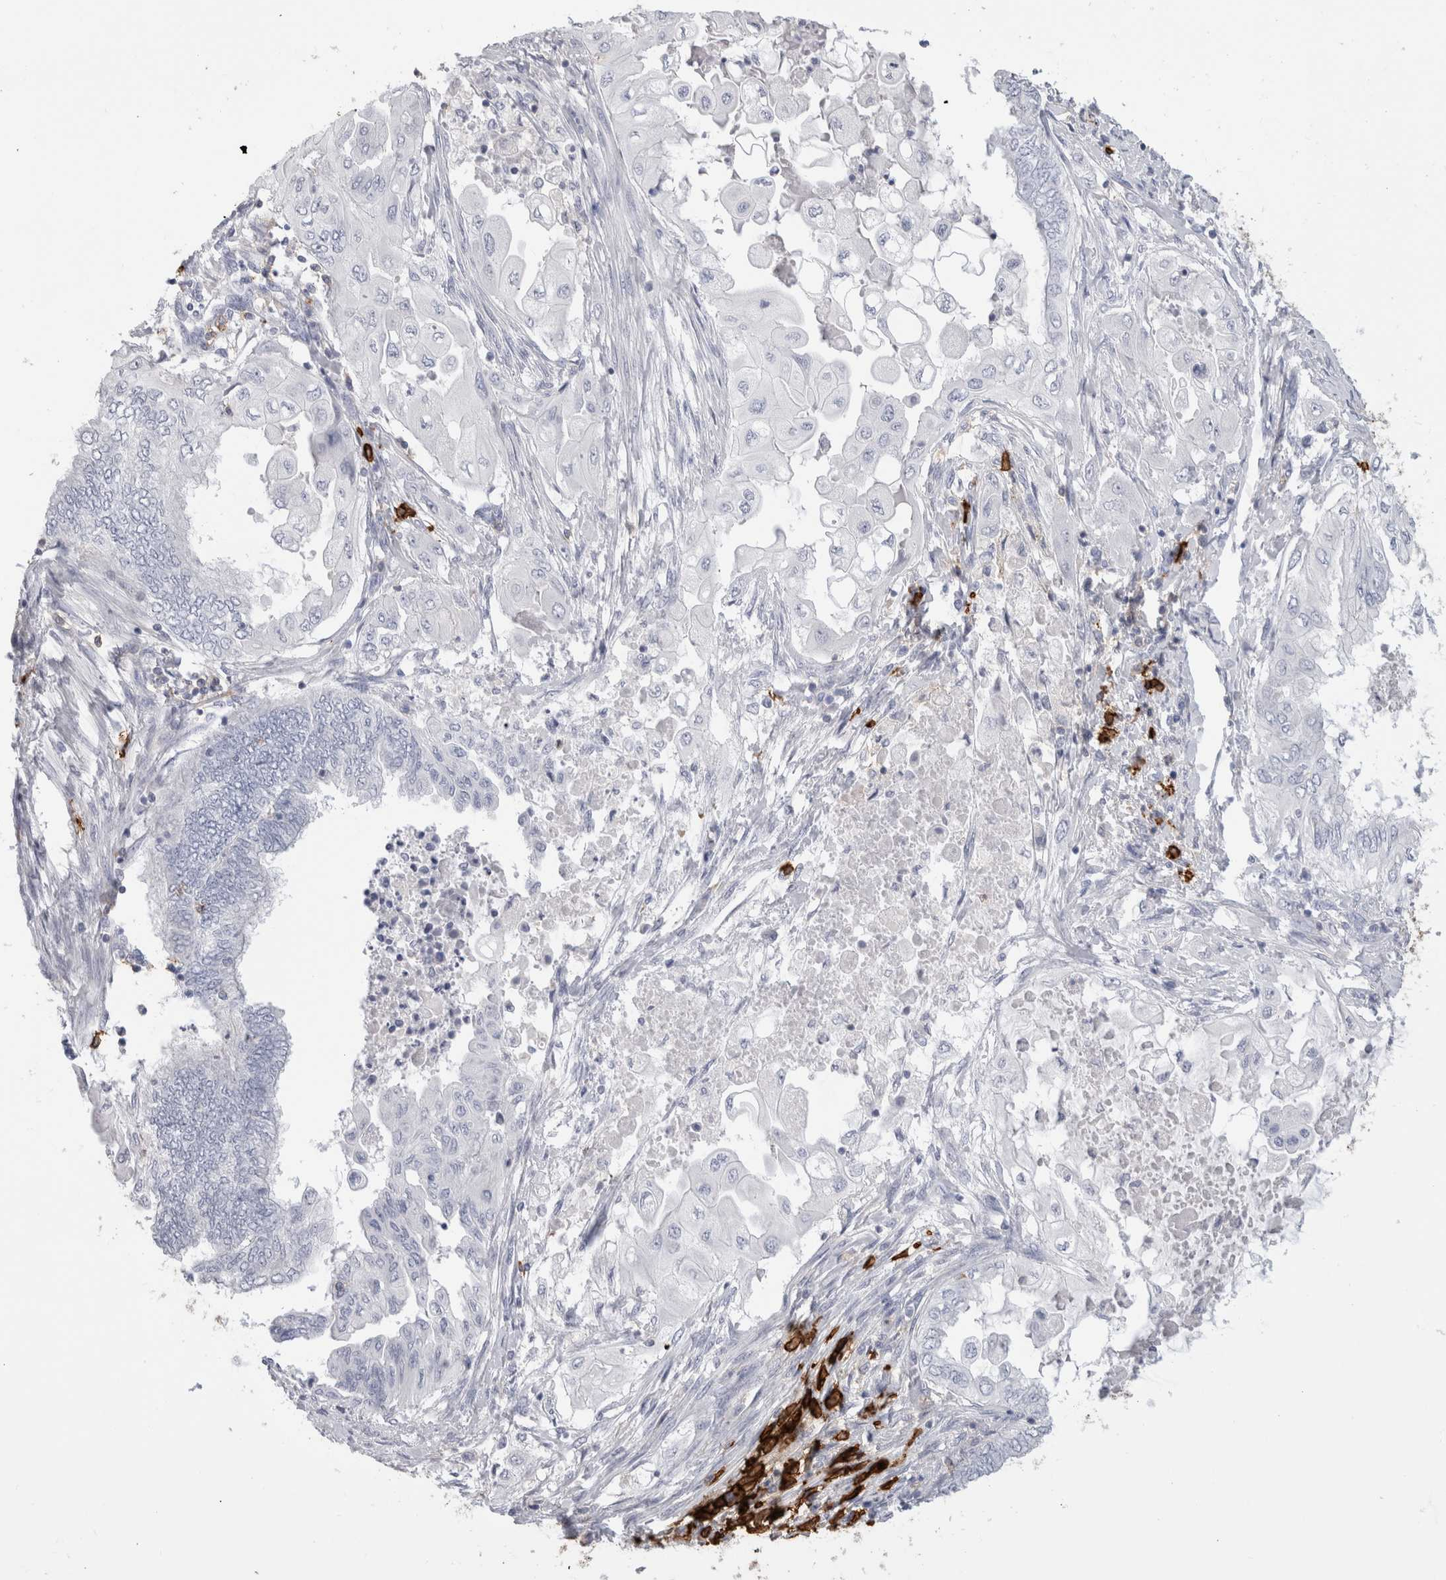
{"staining": {"intensity": "negative", "quantity": "none", "location": "none"}, "tissue": "endometrial cancer", "cell_type": "Tumor cells", "image_type": "cancer", "snomed": [{"axis": "morphology", "description": "Adenocarcinoma, NOS"}, {"axis": "topography", "description": "Uterus"}, {"axis": "topography", "description": "Endometrium"}], "caption": "High magnification brightfield microscopy of endometrial cancer stained with DAB (3,3'-diaminobenzidine) (brown) and counterstained with hematoxylin (blue): tumor cells show no significant positivity. The staining was performed using DAB (3,3'-diaminobenzidine) to visualize the protein expression in brown, while the nuclei were stained in blue with hematoxylin (Magnification: 20x).", "gene": "CD38", "patient": {"sex": "female", "age": 70}}